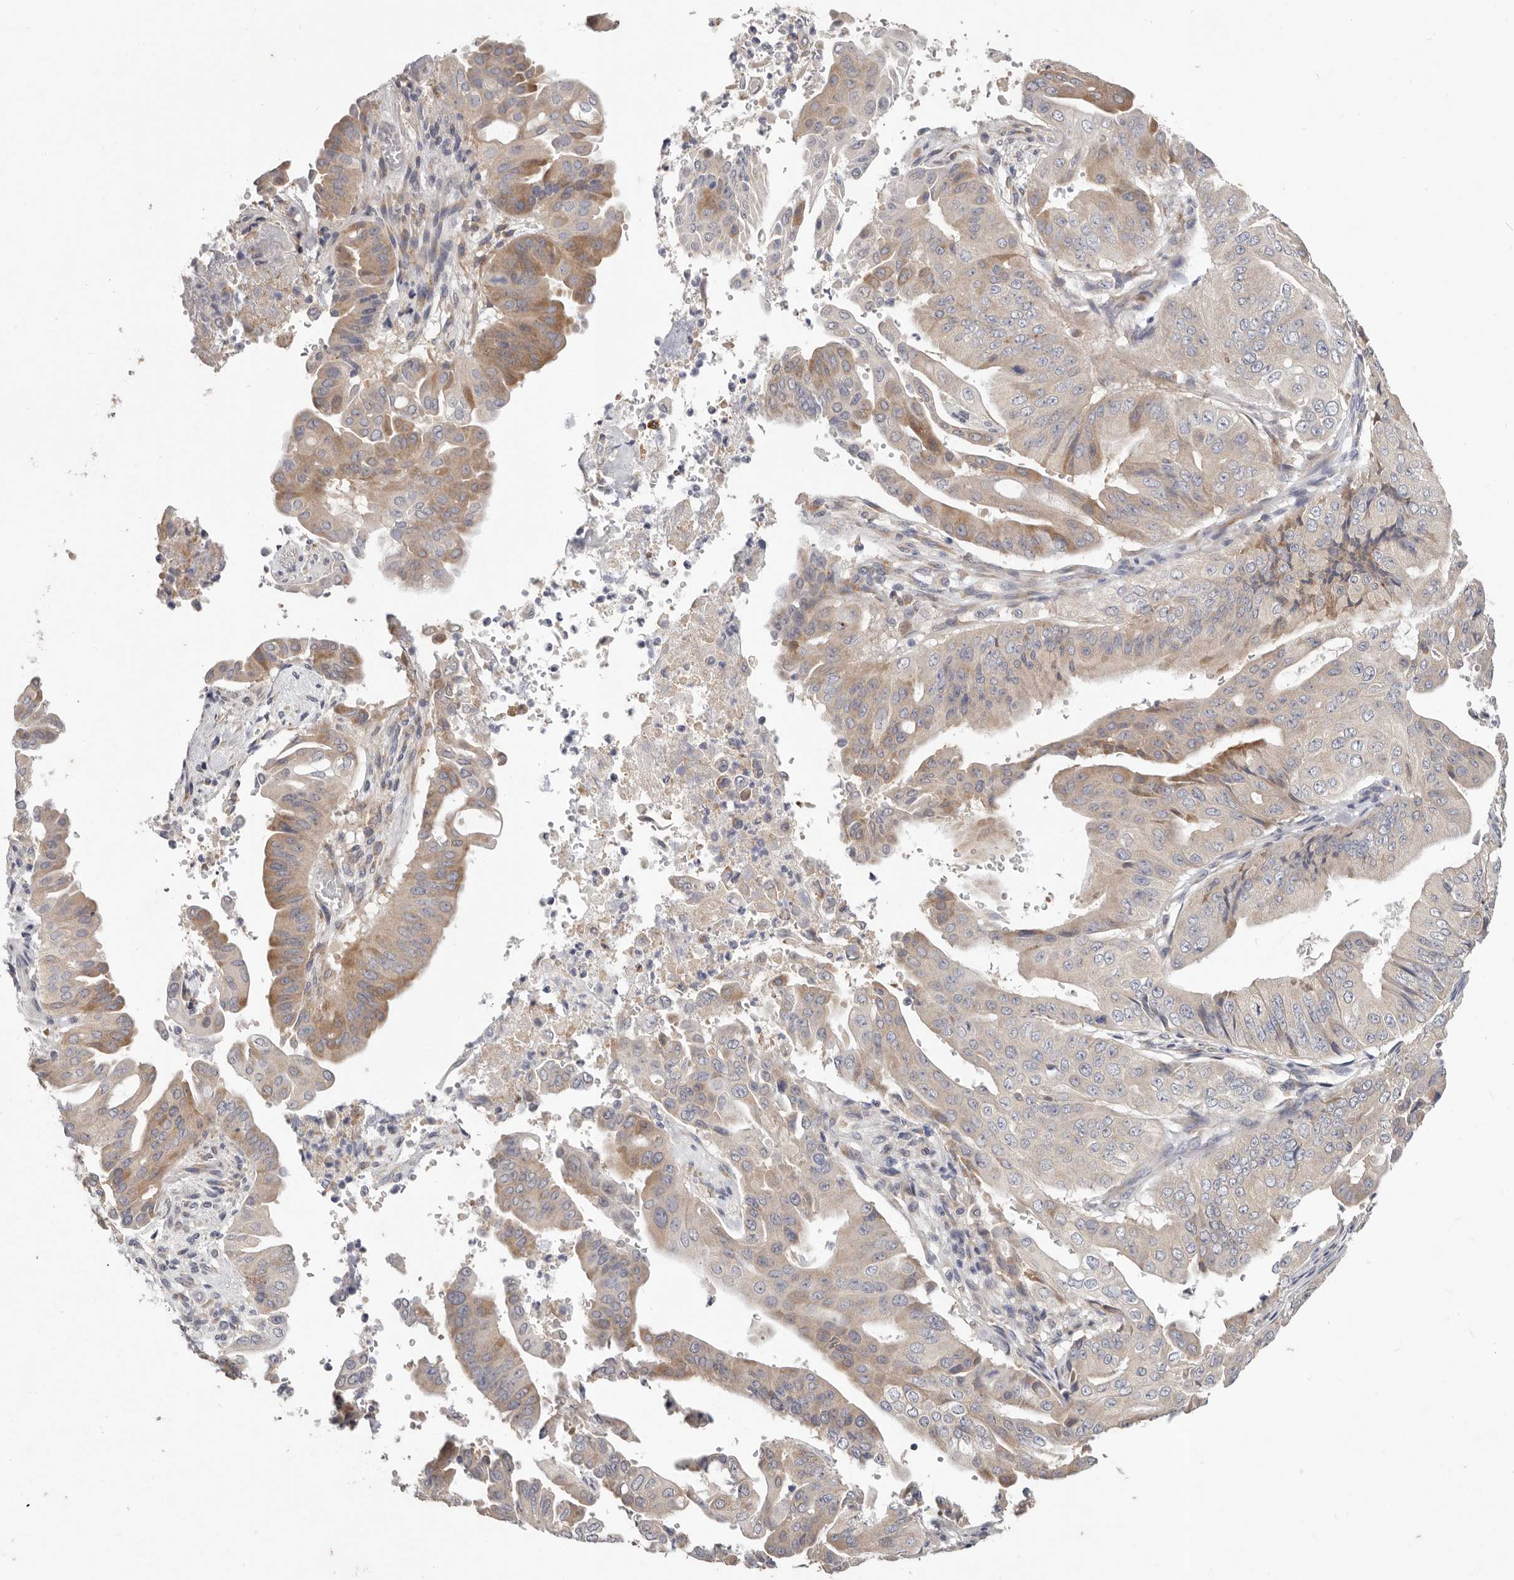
{"staining": {"intensity": "moderate", "quantity": "<25%", "location": "cytoplasmic/membranous"}, "tissue": "pancreatic cancer", "cell_type": "Tumor cells", "image_type": "cancer", "snomed": [{"axis": "morphology", "description": "Adenocarcinoma, NOS"}, {"axis": "topography", "description": "Pancreas"}], "caption": "Immunohistochemistry micrograph of neoplastic tissue: adenocarcinoma (pancreatic) stained using immunohistochemistry (IHC) shows low levels of moderate protein expression localized specifically in the cytoplasmic/membranous of tumor cells, appearing as a cytoplasmic/membranous brown color.", "gene": "WDR77", "patient": {"sex": "female", "age": 77}}